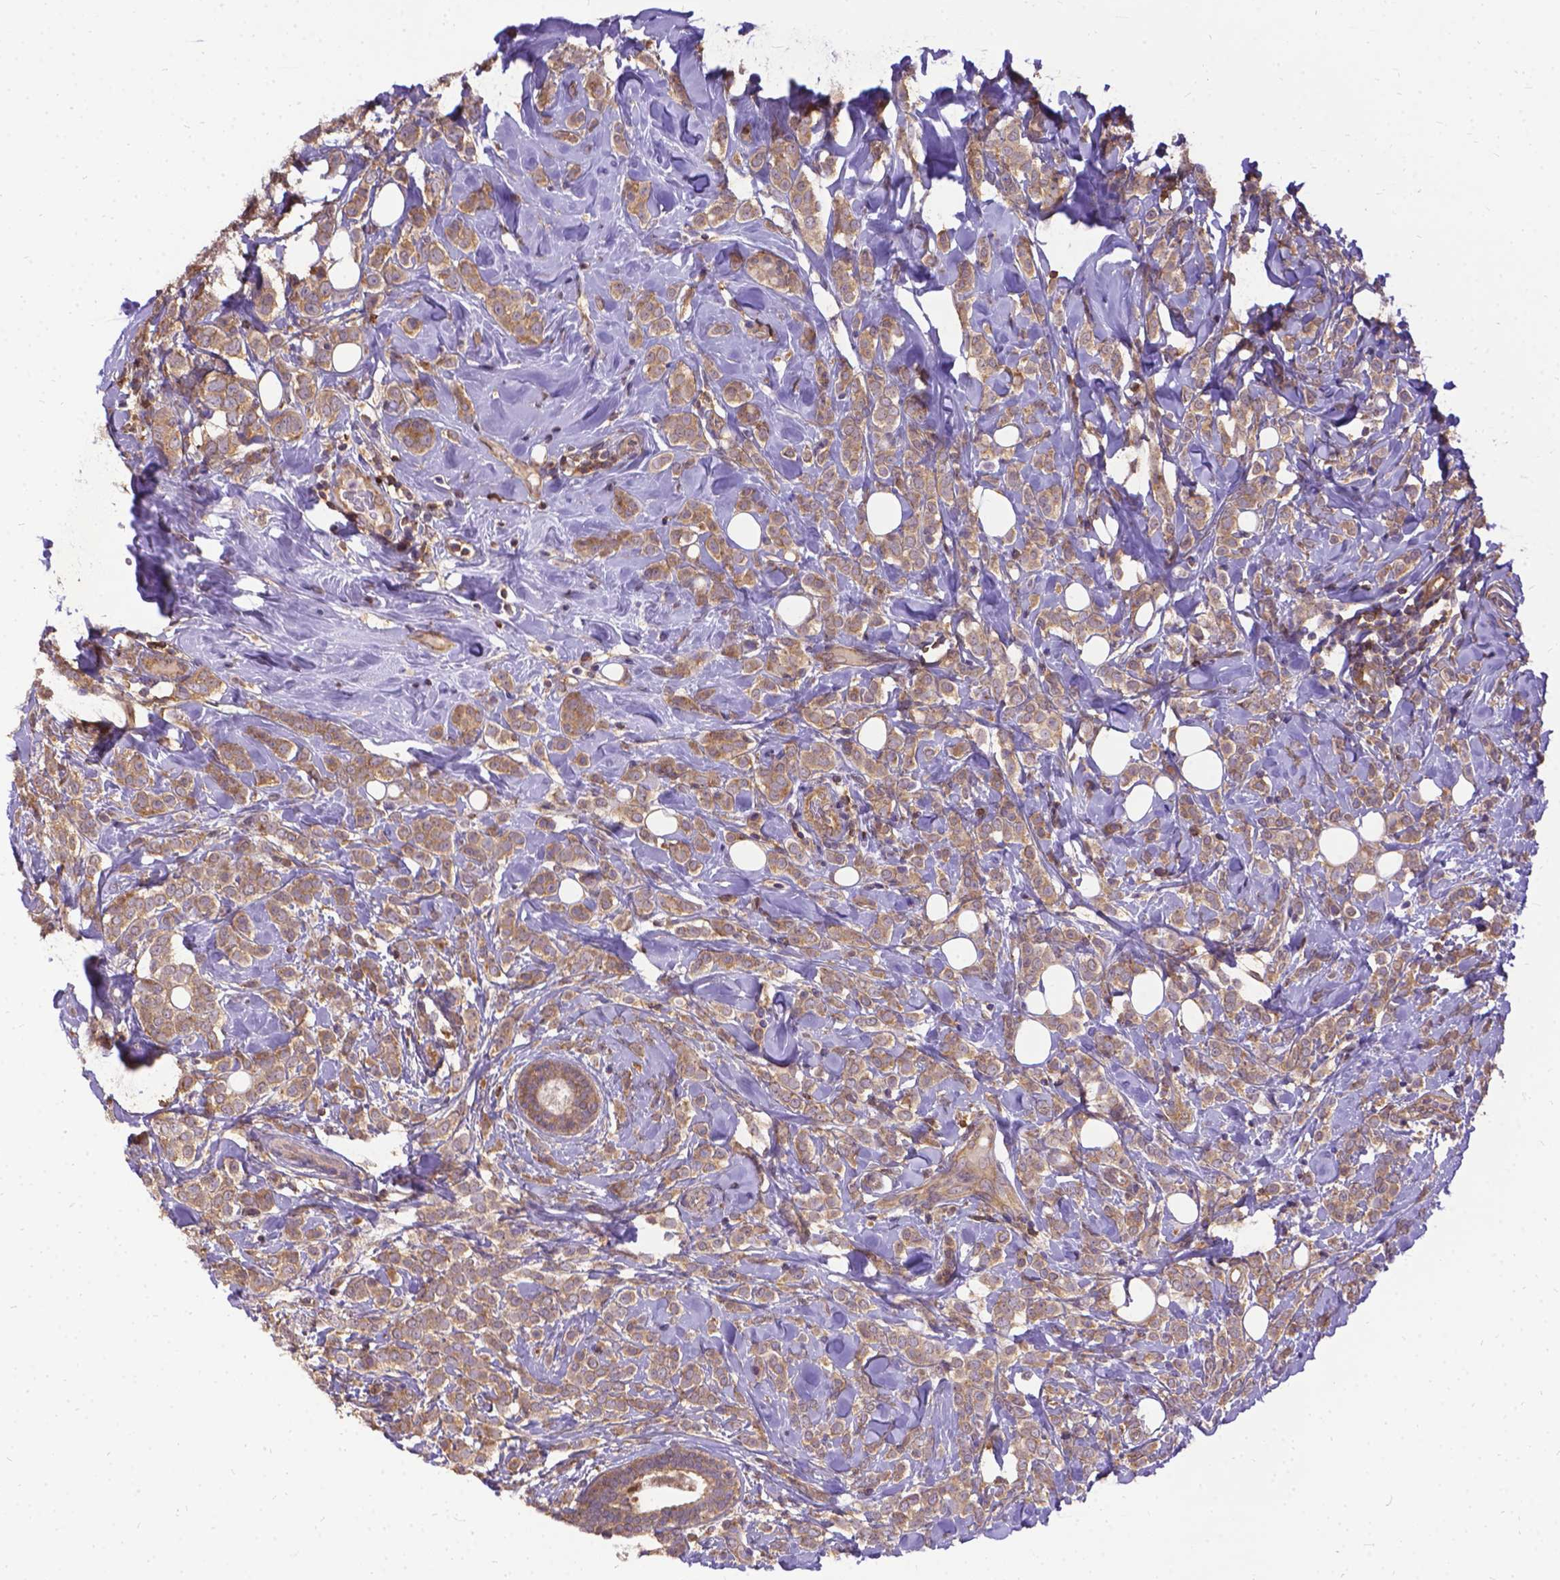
{"staining": {"intensity": "weak", "quantity": ">75%", "location": "cytoplasmic/membranous"}, "tissue": "breast cancer", "cell_type": "Tumor cells", "image_type": "cancer", "snomed": [{"axis": "morphology", "description": "Lobular carcinoma"}, {"axis": "topography", "description": "Breast"}], "caption": "The immunohistochemical stain shows weak cytoplasmic/membranous staining in tumor cells of breast lobular carcinoma tissue.", "gene": "DENND6A", "patient": {"sex": "female", "age": 49}}